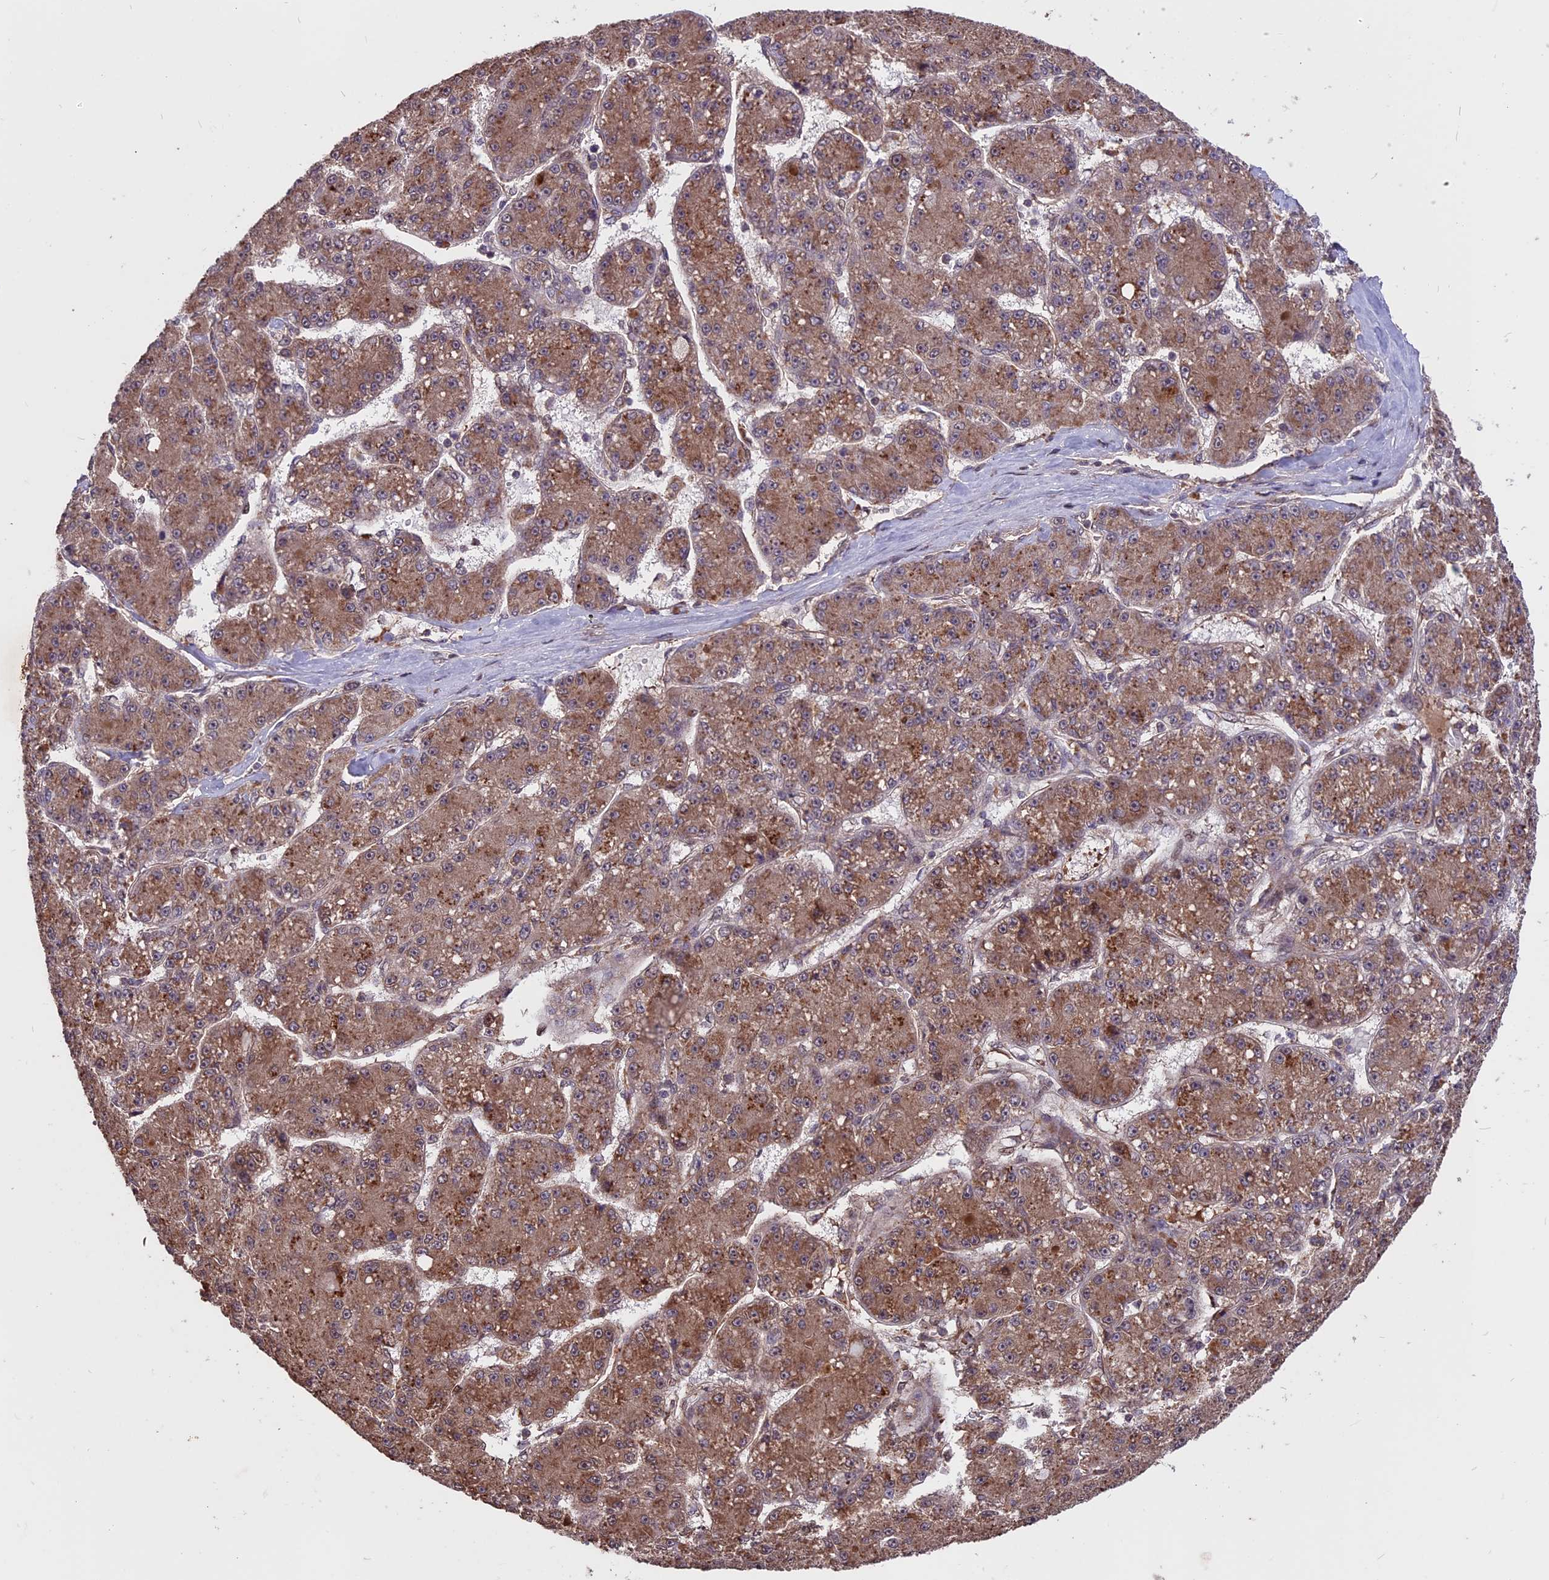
{"staining": {"intensity": "moderate", "quantity": ">75%", "location": "cytoplasmic/membranous"}, "tissue": "liver cancer", "cell_type": "Tumor cells", "image_type": "cancer", "snomed": [{"axis": "morphology", "description": "Carcinoma, Hepatocellular, NOS"}, {"axis": "topography", "description": "Liver"}], "caption": "Human liver cancer (hepatocellular carcinoma) stained with a brown dye shows moderate cytoplasmic/membranous positive positivity in about >75% of tumor cells.", "gene": "ZNF598", "patient": {"sex": "male", "age": 67}}